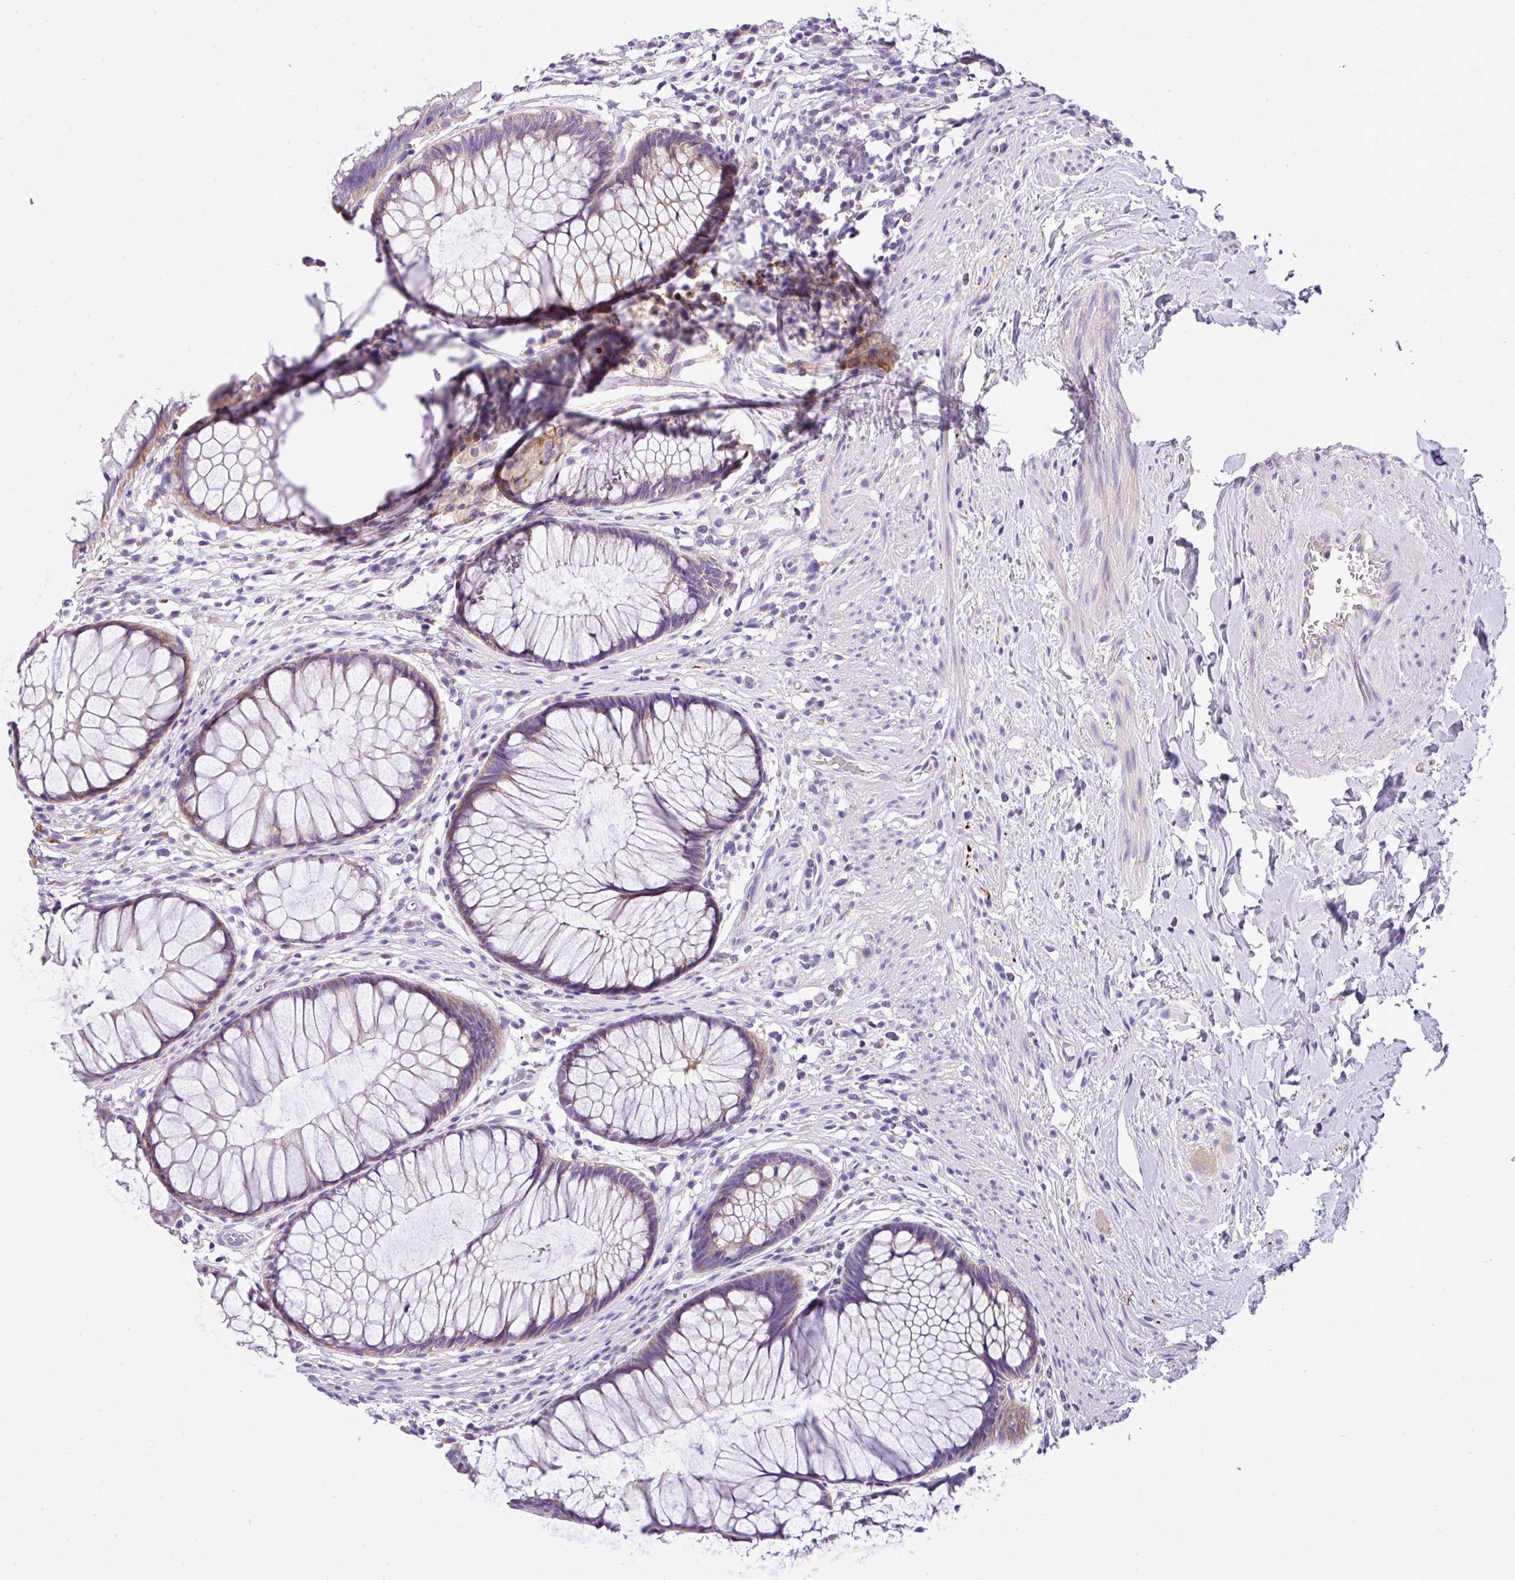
{"staining": {"intensity": "moderate", "quantity": "25%-75%", "location": "cytoplasmic/membranous"}, "tissue": "rectum", "cell_type": "Glandular cells", "image_type": "normal", "snomed": [{"axis": "morphology", "description": "Normal tissue, NOS"}, {"axis": "topography", "description": "Smooth muscle"}, {"axis": "topography", "description": "Rectum"}], "caption": "Protein expression analysis of normal rectum reveals moderate cytoplasmic/membranous positivity in approximately 25%-75% of glandular cells. (IHC, brightfield microscopy, high magnification).", "gene": "ANXA2R", "patient": {"sex": "male", "age": 53}}